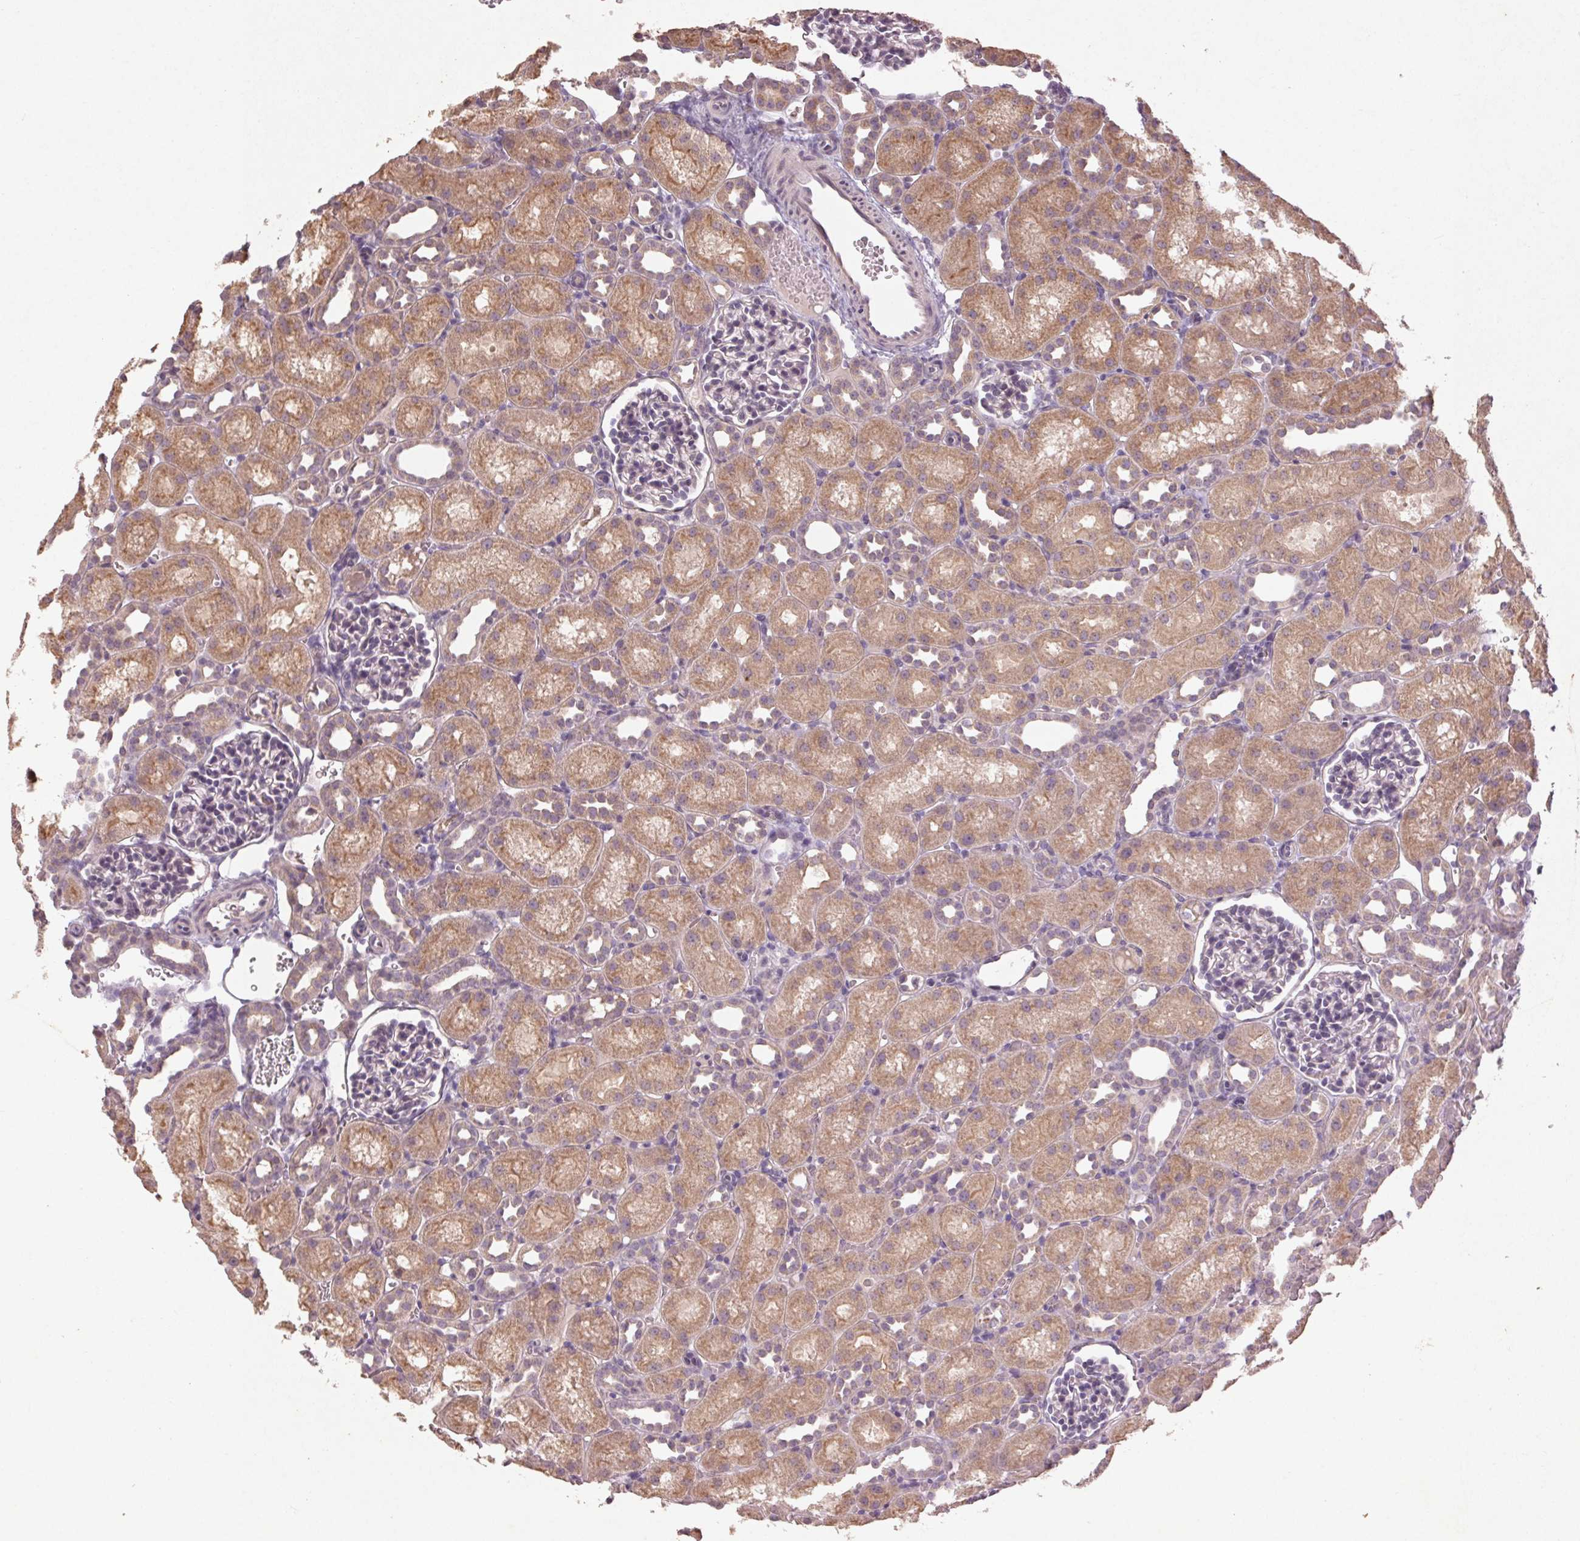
{"staining": {"intensity": "negative", "quantity": "none", "location": "none"}, "tissue": "kidney", "cell_type": "Cells in glomeruli", "image_type": "normal", "snomed": [{"axis": "morphology", "description": "Normal tissue, NOS"}, {"axis": "topography", "description": "Kidney"}], "caption": "IHC of normal human kidney shows no positivity in cells in glomeruli.", "gene": "ENSG00000255641", "patient": {"sex": "male", "age": 1}}